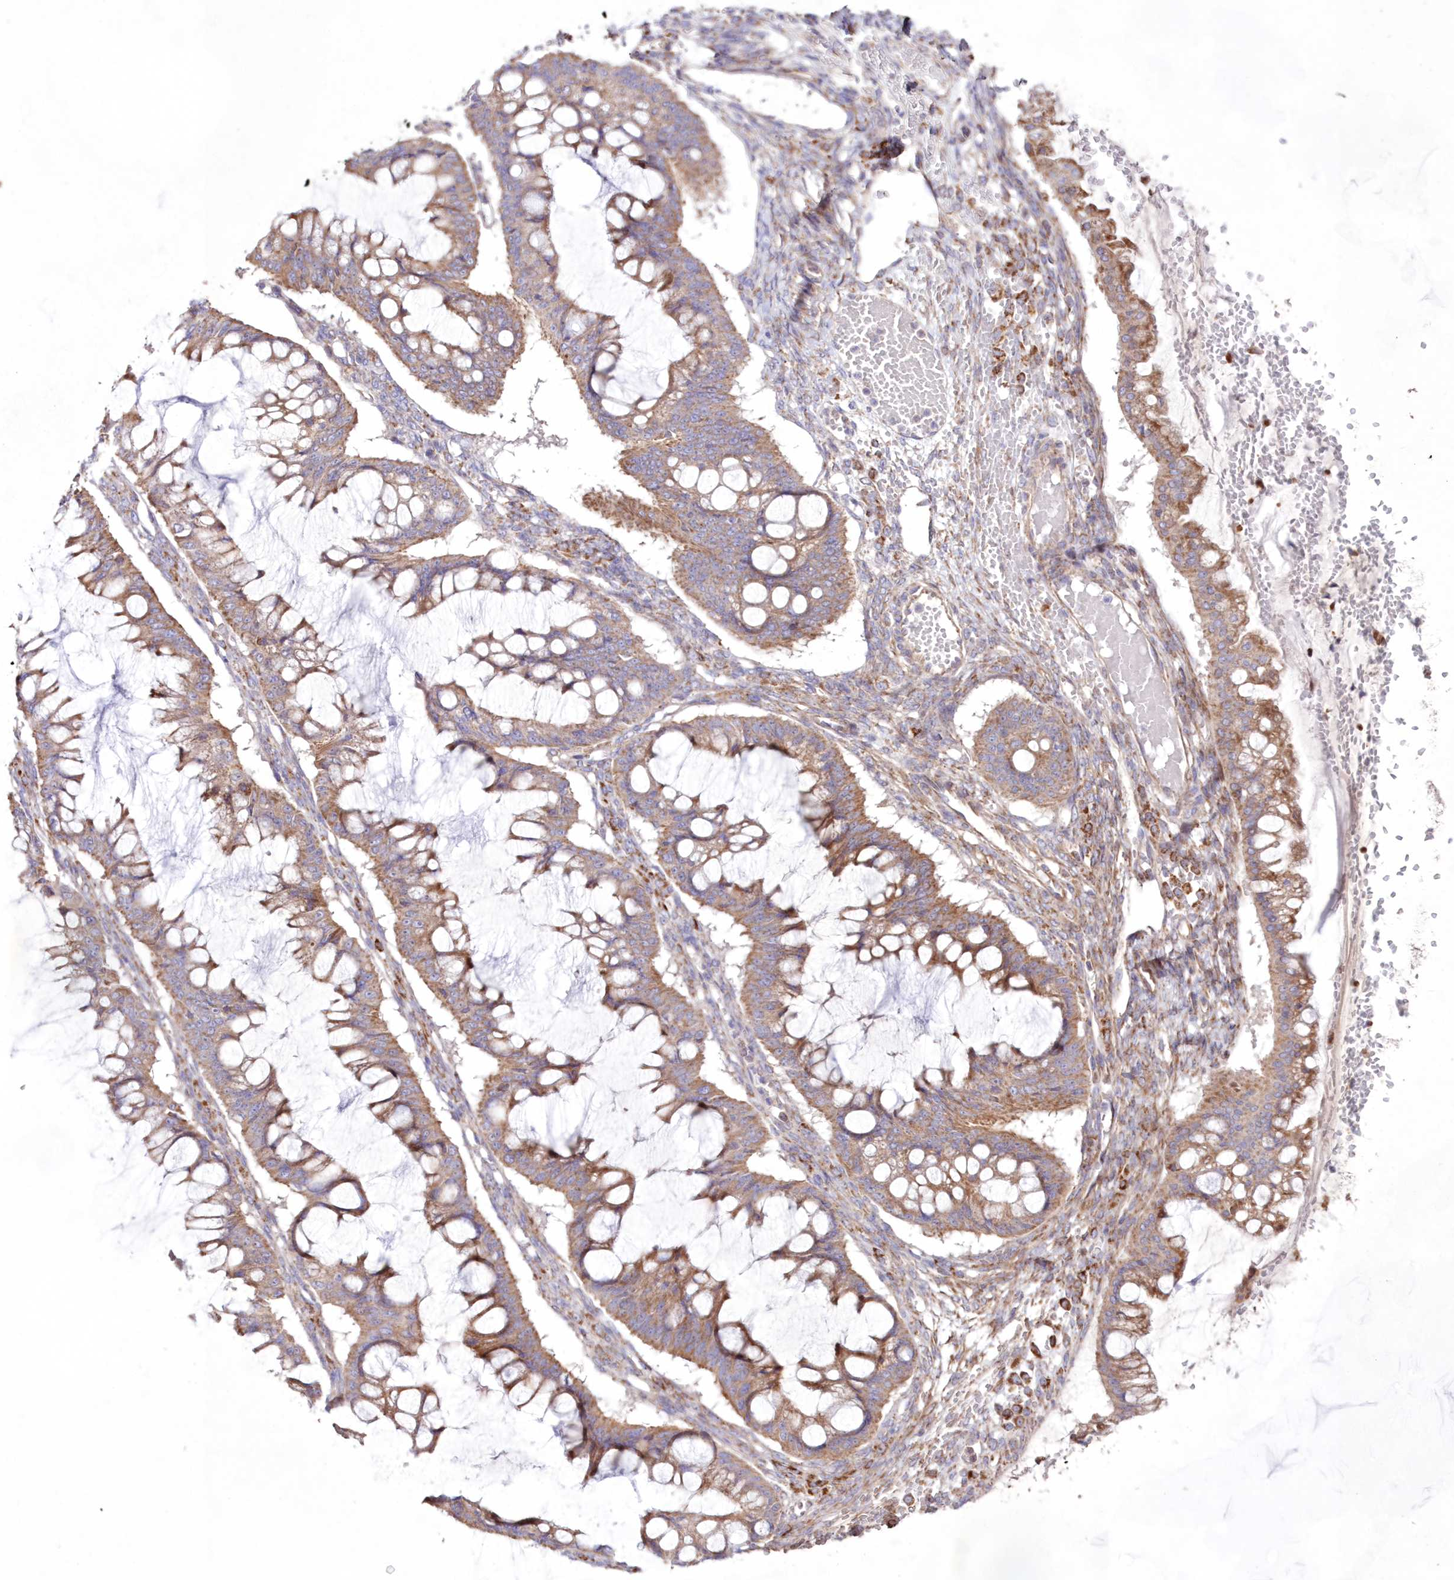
{"staining": {"intensity": "moderate", "quantity": ">75%", "location": "cytoplasmic/membranous"}, "tissue": "ovarian cancer", "cell_type": "Tumor cells", "image_type": "cancer", "snomed": [{"axis": "morphology", "description": "Cystadenocarcinoma, mucinous, NOS"}, {"axis": "topography", "description": "Ovary"}], "caption": "A high-resolution image shows immunohistochemistry staining of mucinous cystadenocarcinoma (ovarian), which exhibits moderate cytoplasmic/membranous staining in about >75% of tumor cells. The staining is performed using DAB (3,3'-diaminobenzidine) brown chromogen to label protein expression. The nuclei are counter-stained blue using hematoxylin.", "gene": "HADHB", "patient": {"sex": "female", "age": 73}}